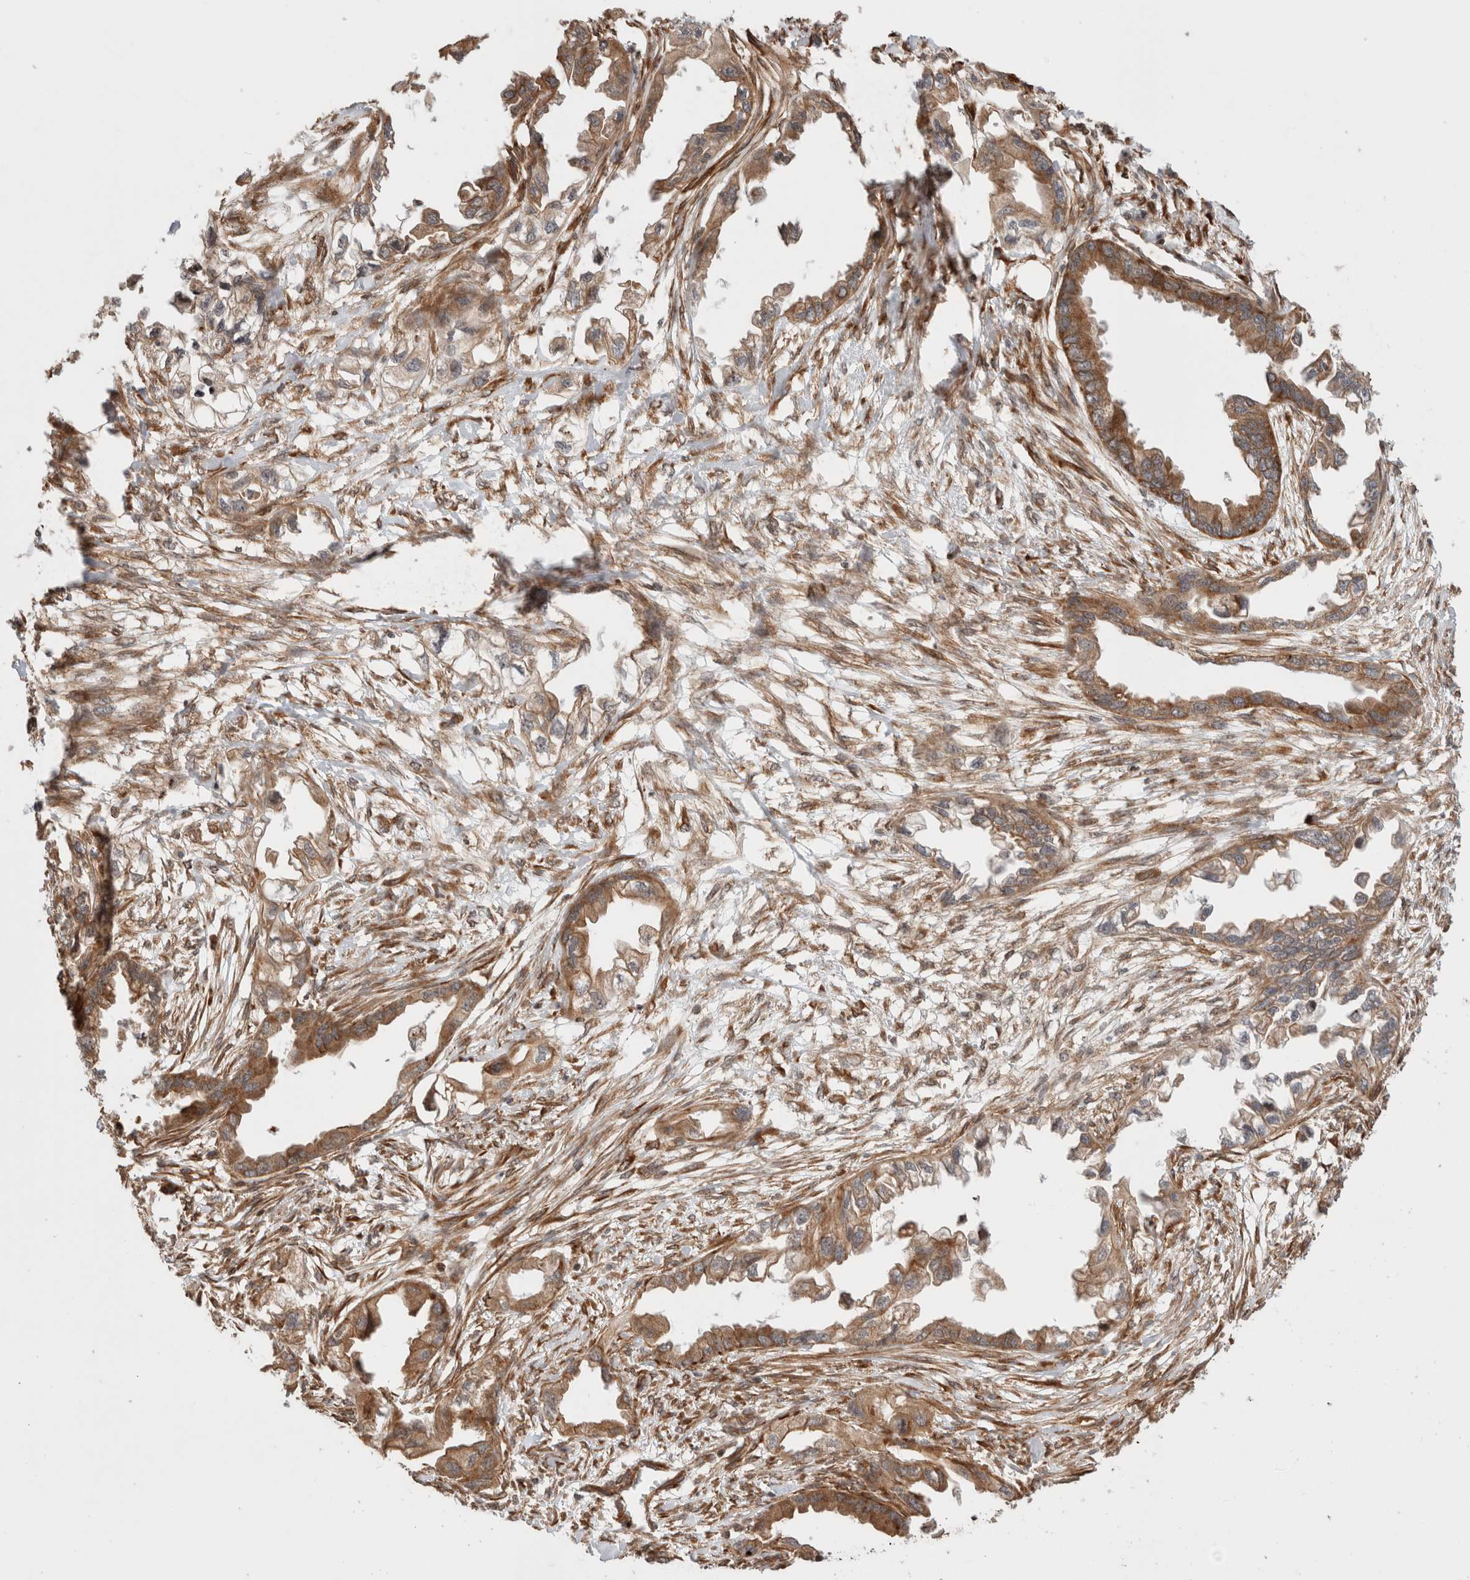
{"staining": {"intensity": "moderate", "quantity": ">75%", "location": "cytoplasmic/membranous"}, "tissue": "endometrial cancer", "cell_type": "Tumor cells", "image_type": "cancer", "snomed": [{"axis": "morphology", "description": "Adenocarcinoma, NOS"}, {"axis": "morphology", "description": "Adenocarcinoma, metastatic, NOS"}, {"axis": "topography", "description": "Adipose tissue"}, {"axis": "topography", "description": "Endometrium"}], "caption": "Immunohistochemistry (IHC) photomicrograph of neoplastic tissue: endometrial adenocarcinoma stained using IHC displays medium levels of moderate protein expression localized specifically in the cytoplasmic/membranous of tumor cells, appearing as a cytoplasmic/membranous brown color.", "gene": "ZNF649", "patient": {"sex": "female", "age": 67}}